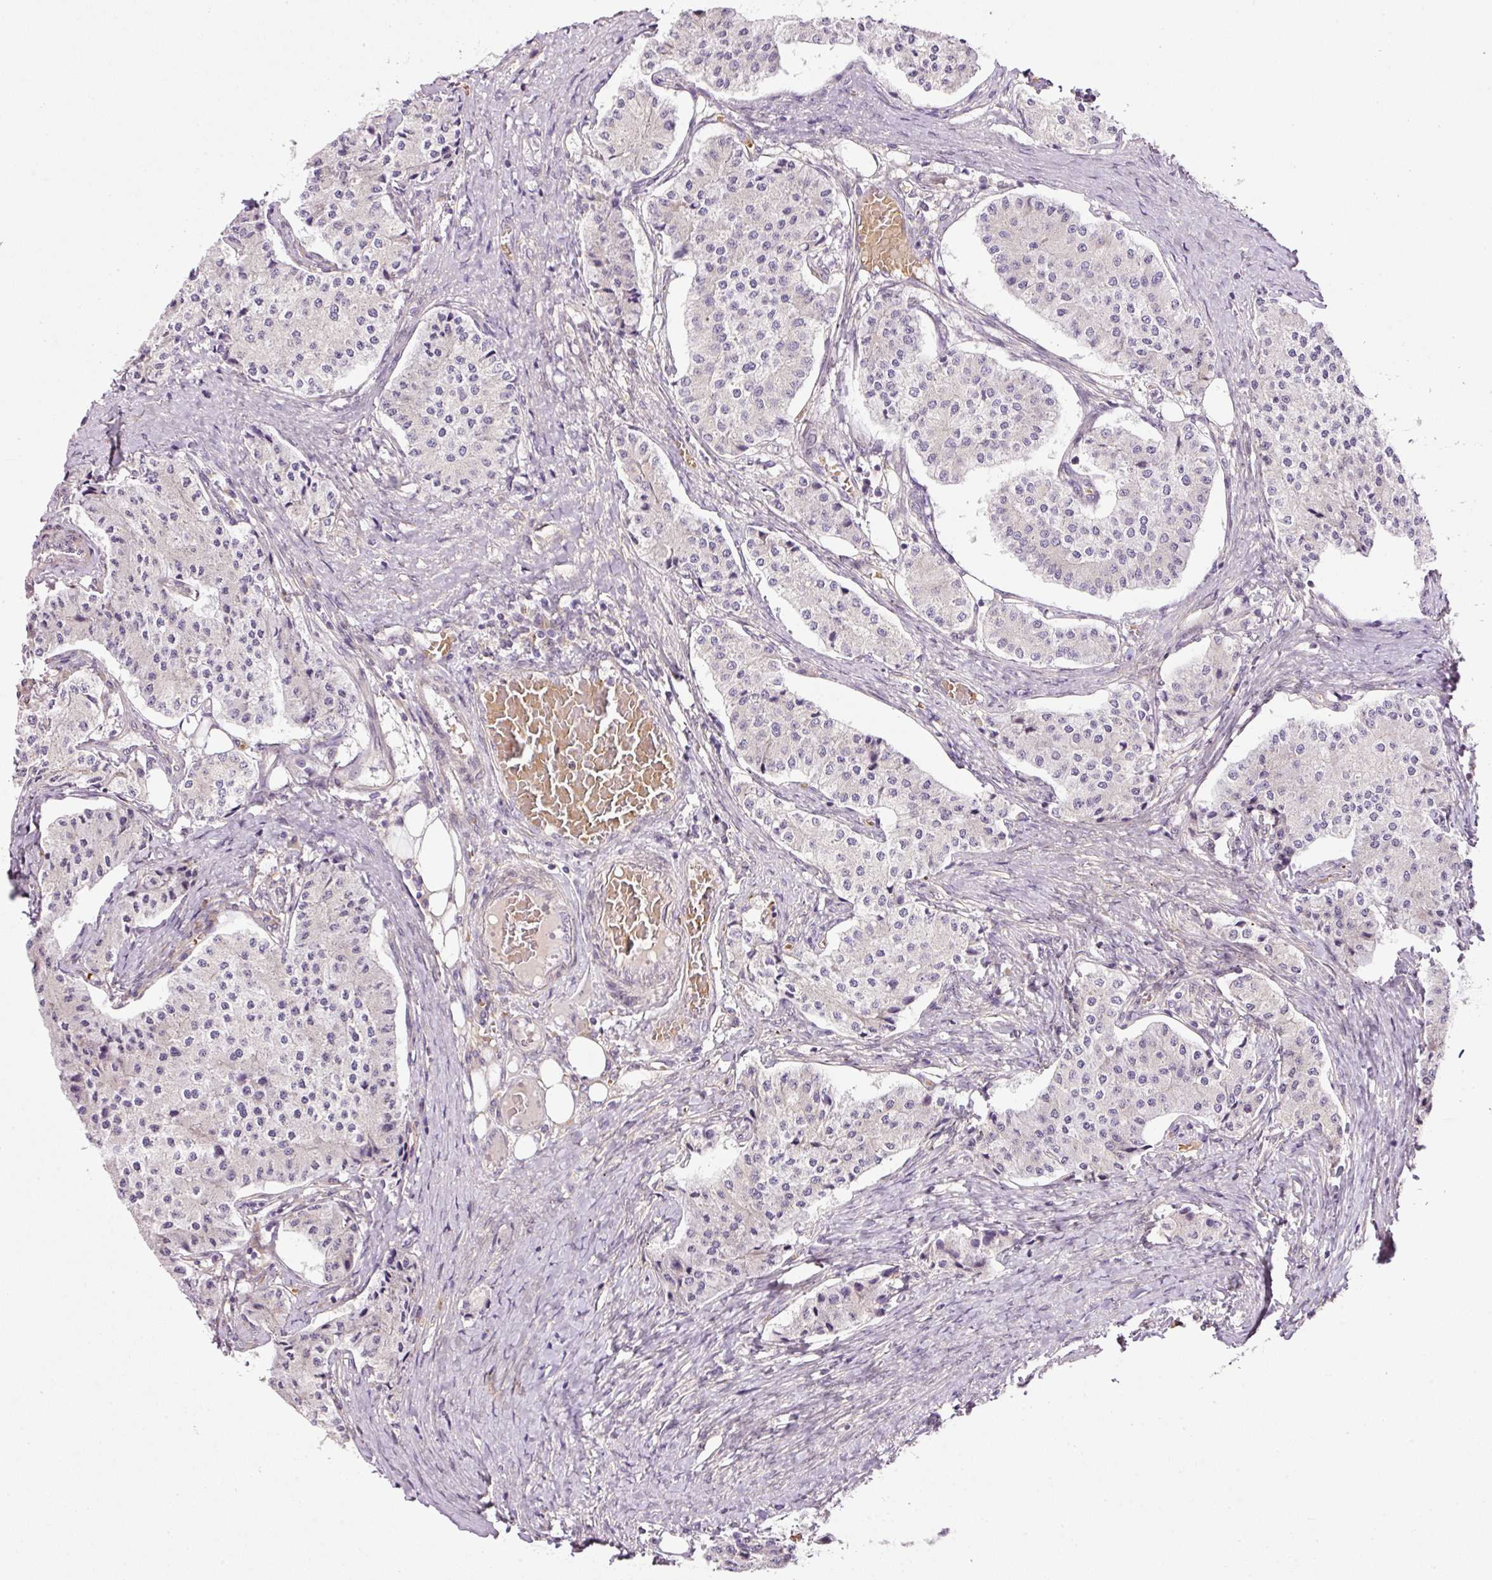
{"staining": {"intensity": "negative", "quantity": "none", "location": "none"}, "tissue": "carcinoid", "cell_type": "Tumor cells", "image_type": "cancer", "snomed": [{"axis": "morphology", "description": "Carcinoid, malignant, NOS"}, {"axis": "topography", "description": "Colon"}], "caption": "Immunohistochemical staining of carcinoid exhibits no significant expression in tumor cells.", "gene": "TBC1D2B", "patient": {"sex": "female", "age": 52}}